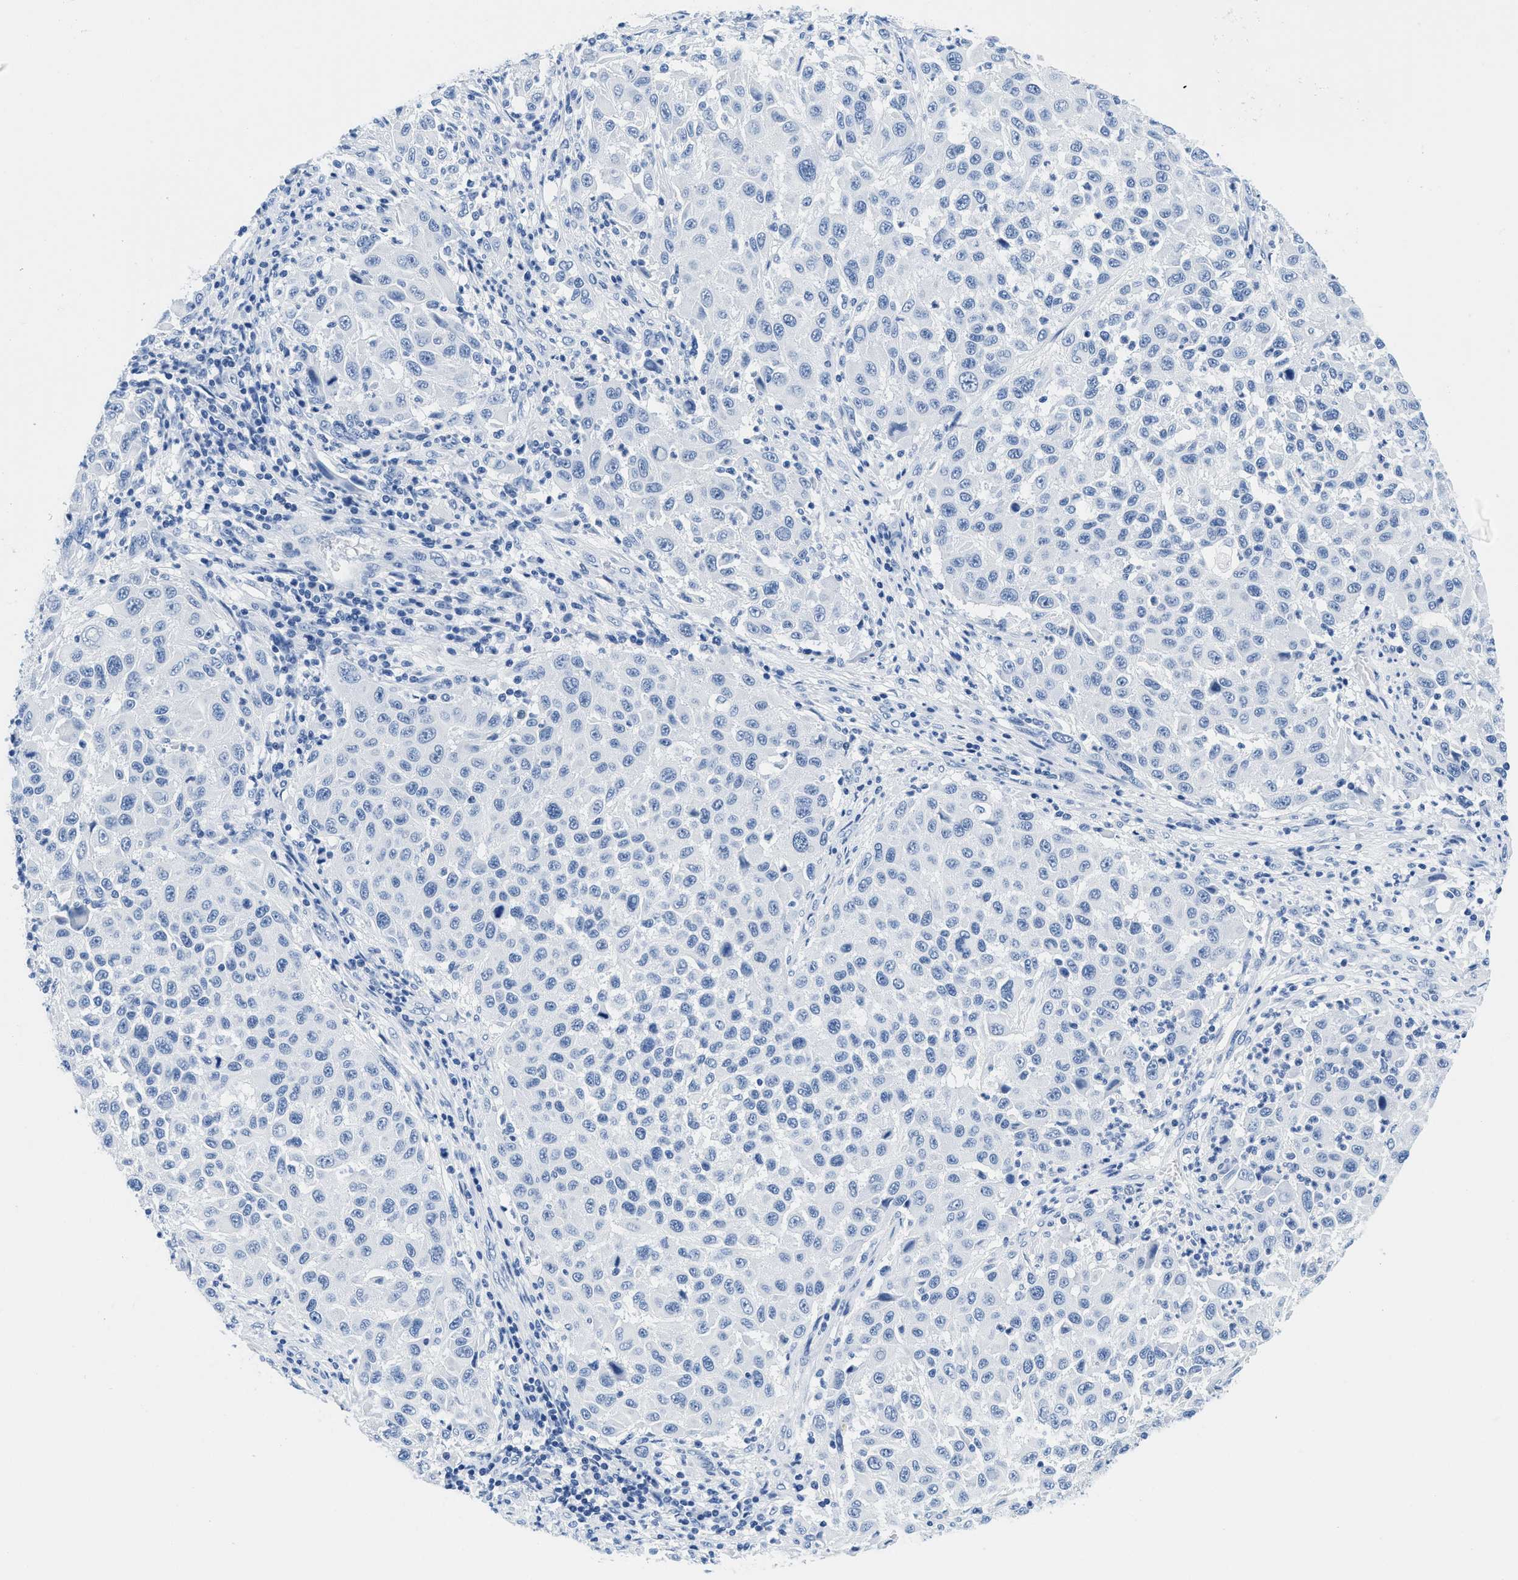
{"staining": {"intensity": "negative", "quantity": "none", "location": "none"}, "tissue": "melanoma", "cell_type": "Tumor cells", "image_type": "cancer", "snomed": [{"axis": "morphology", "description": "Malignant melanoma, Metastatic site"}, {"axis": "topography", "description": "Lymph node"}], "caption": "An immunohistochemistry photomicrograph of malignant melanoma (metastatic site) is shown. There is no staining in tumor cells of malignant melanoma (metastatic site). (Immunohistochemistry (ihc), brightfield microscopy, high magnification).", "gene": "GSN", "patient": {"sex": "male", "age": 61}}